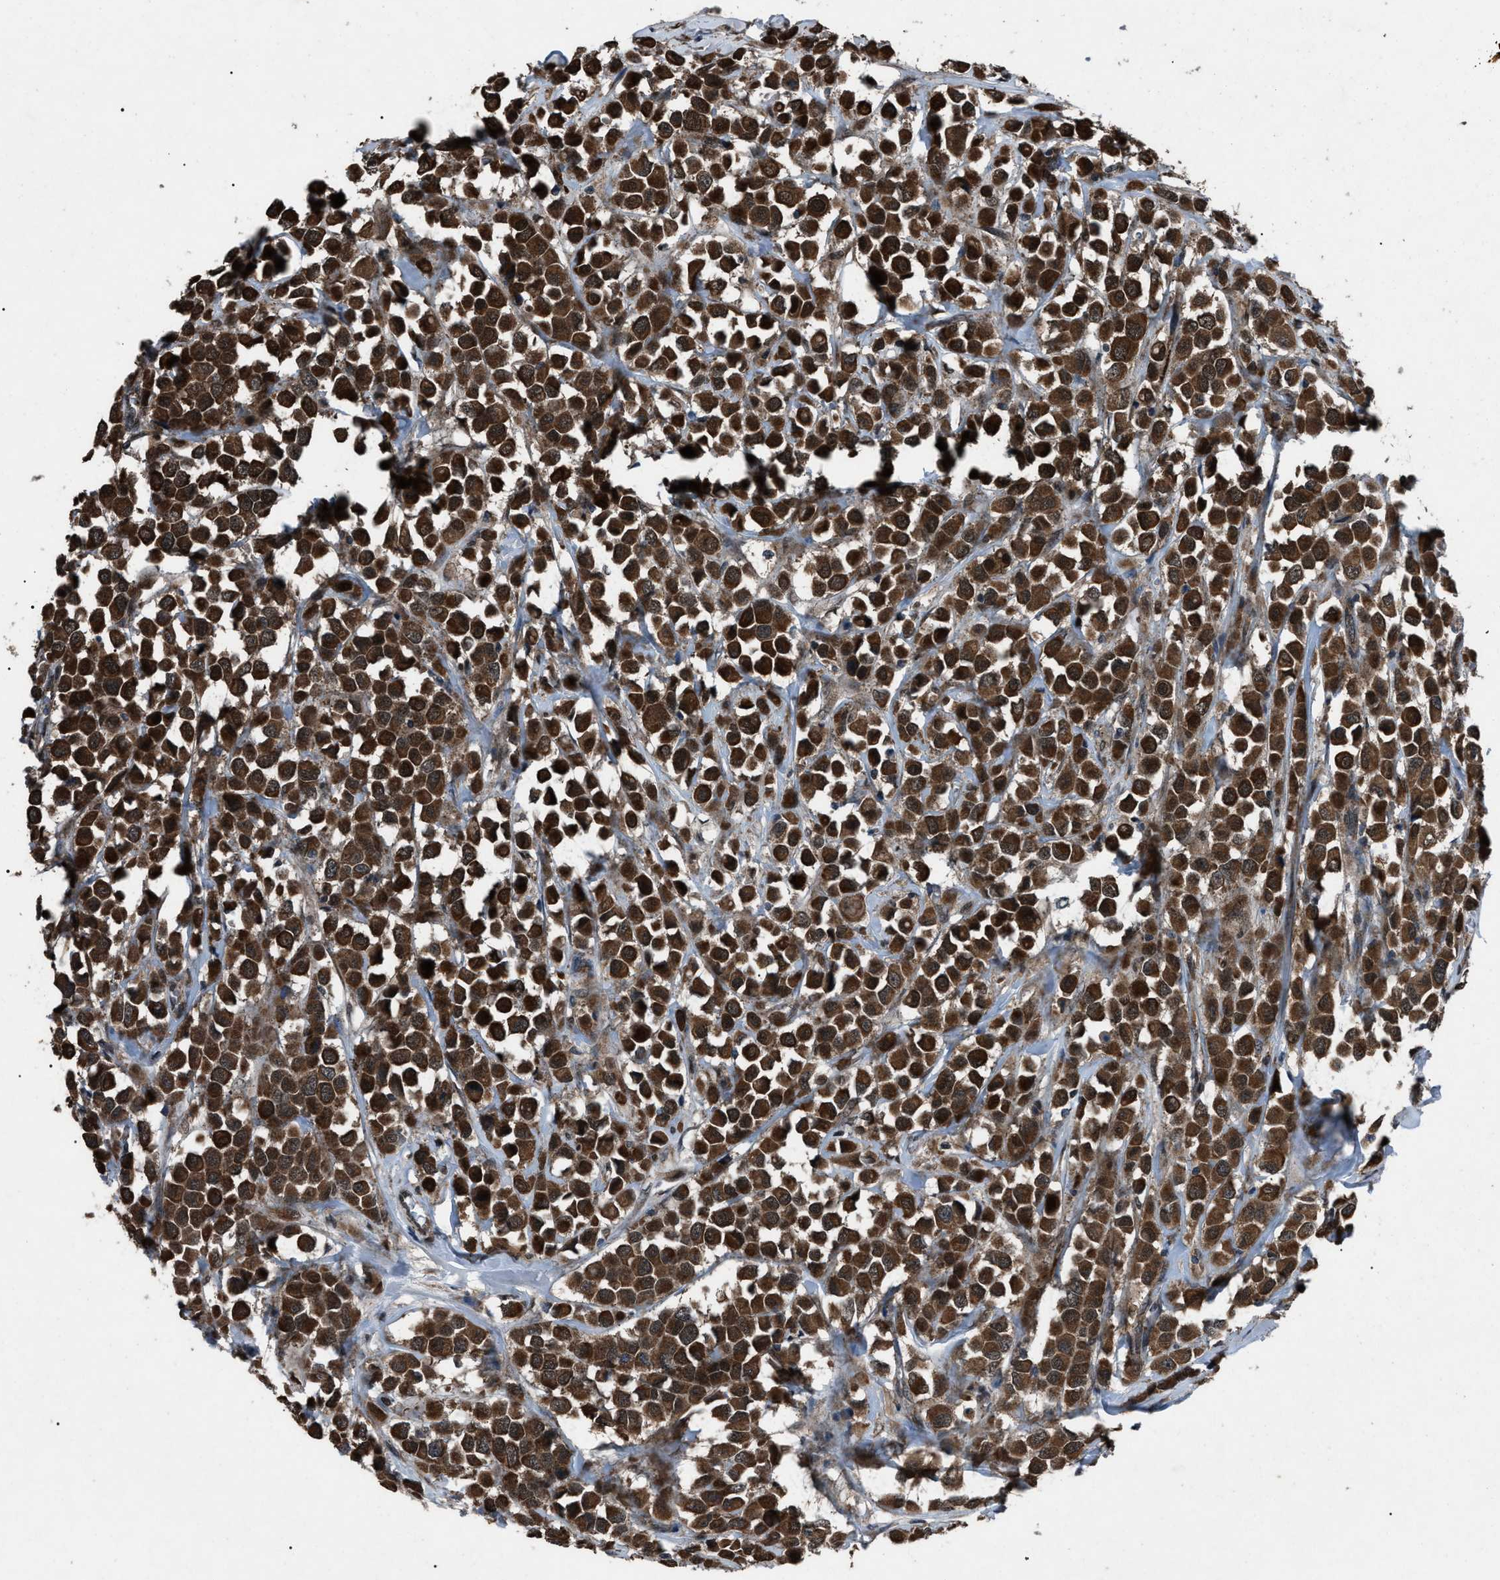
{"staining": {"intensity": "strong", "quantity": ">75%", "location": "cytoplasmic/membranous"}, "tissue": "breast cancer", "cell_type": "Tumor cells", "image_type": "cancer", "snomed": [{"axis": "morphology", "description": "Duct carcinoma"}, {"axis": "topography", "description": "Breast"}], "caption": "Breast intraductal carcinoma tissue displays strong cytoplasmic/membranous positivity in approximately >75% of tumor cells, visualized by immunohistochemistry. Nuclei are stained in blue.", "gene": "ZFAND2A", "patient": {"sex": "female", "age": 61}}